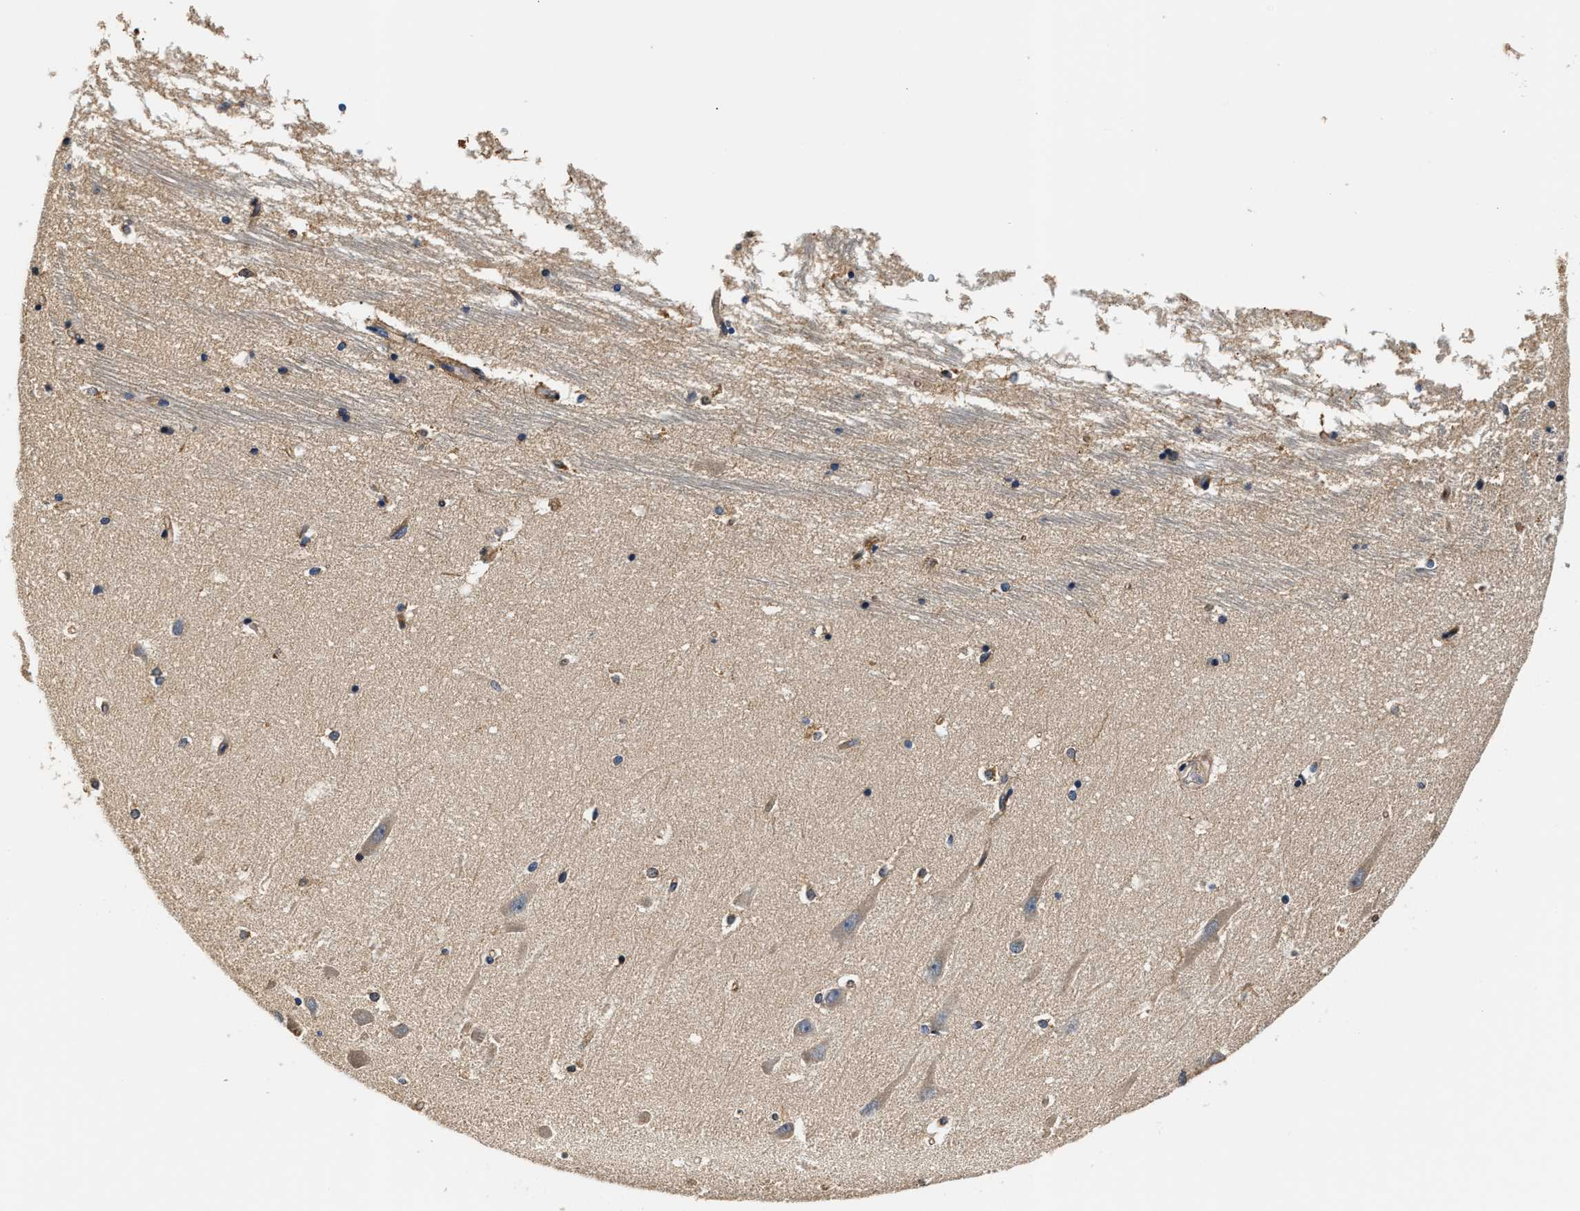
{"staining": {"intensity": "moderate", "quantity": "<25%", "location": "cytoplasmic/membranous"}, "tissue": "hippocampus", "cell_type": "Glial cells", "image_type": "normal", "snomed": [{"axis": "morphology", "description": "Normal tissue, NOS"}, {"axis": "topography", "description": "Hippocampus"}], "caption": "This photomicrograph reveals IHC staining of benign human hippocampus, with low moderate cytoplasmic/membranous expression in about <25% of glial cells.", "gene": "TEX2", "patient": {"sex": "male", "age": 45}}